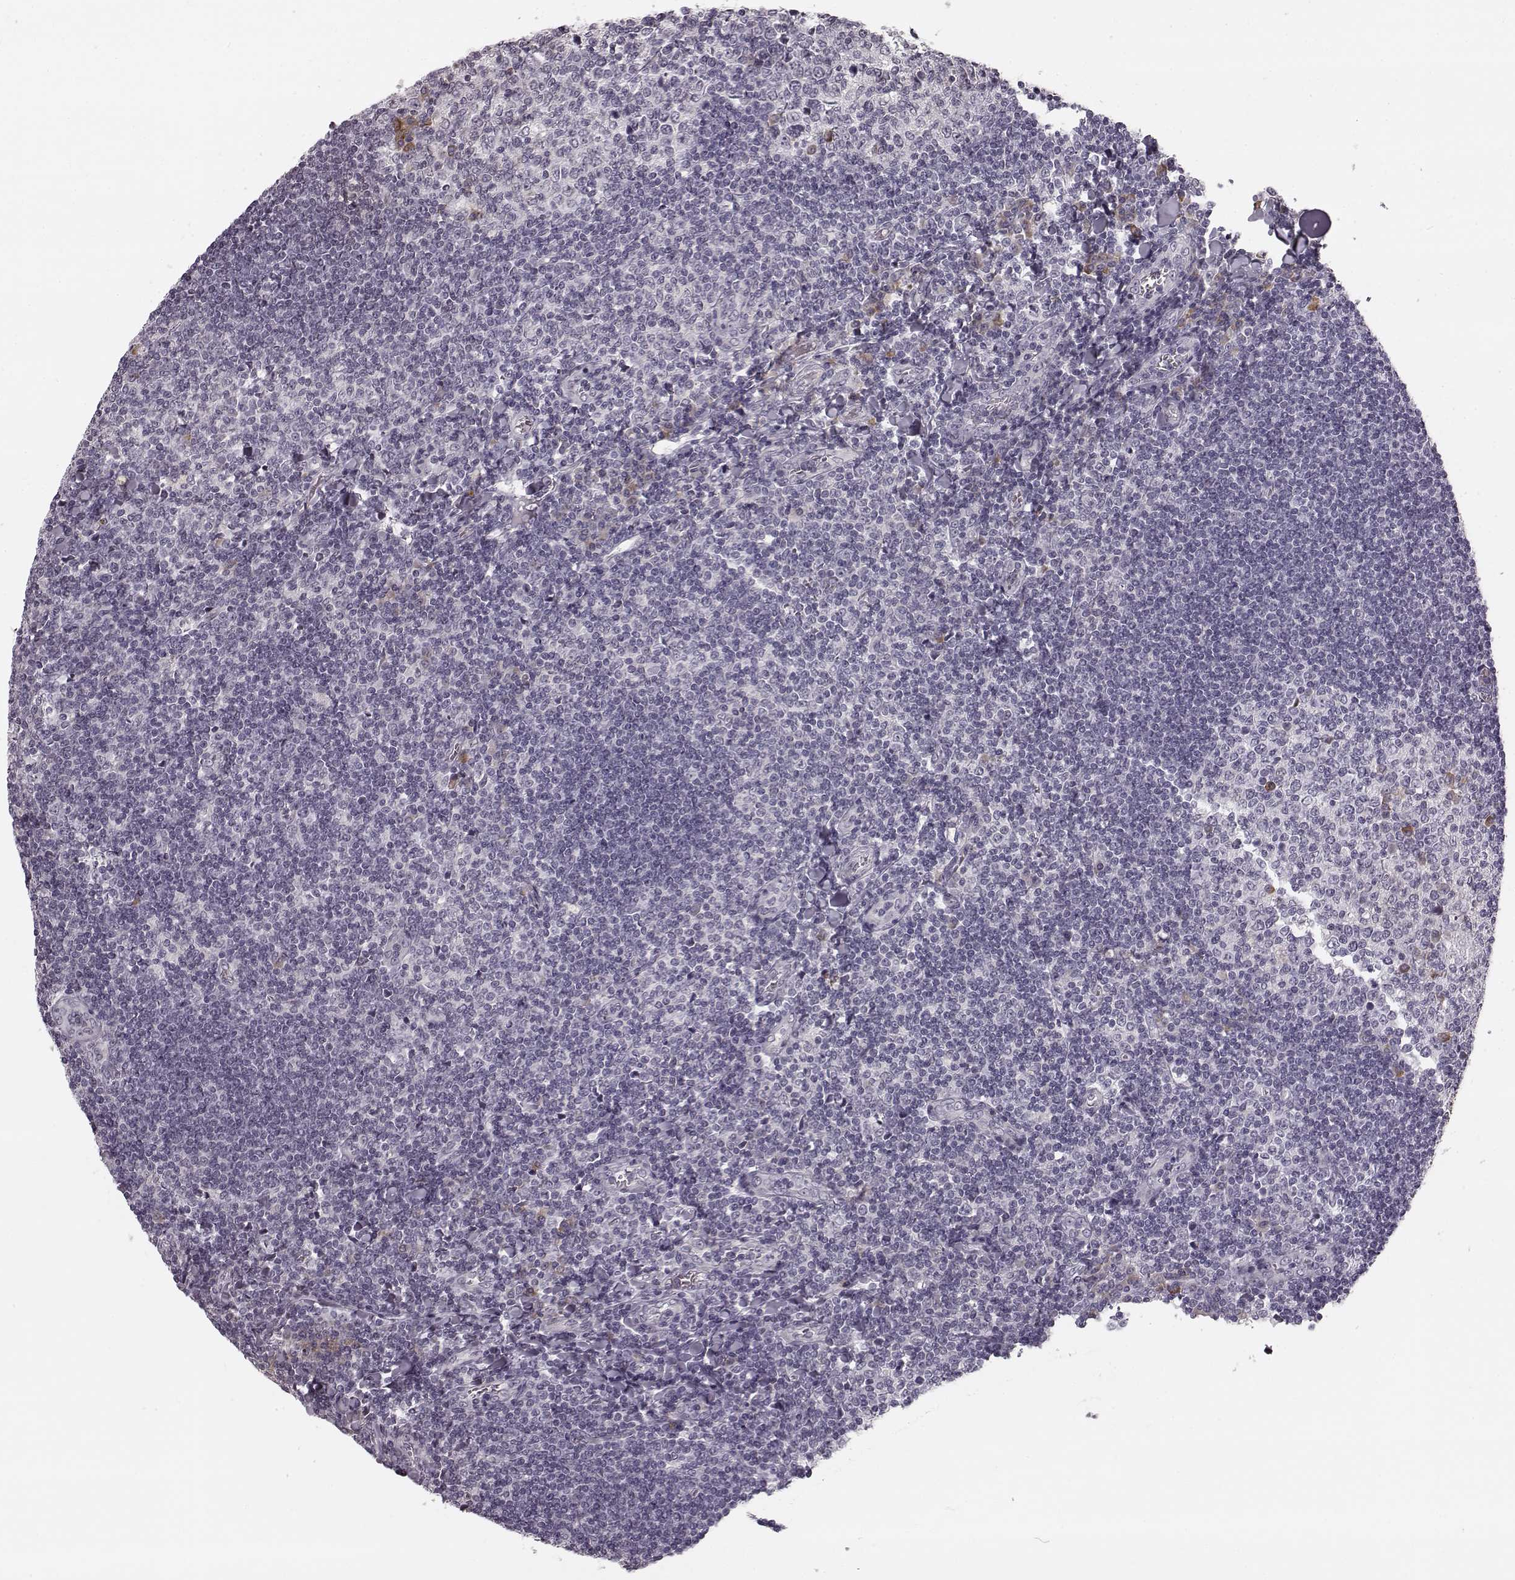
{"staining": {"intensity": "moderate", "quantity": "<25%", "location": "cytoplasmic/membranous"}, "tissue": "tonsil", "cell_type": "Germinal center cells", "image_type": "normal", "snomed": [{"axis": "morphology", "description": "Normal tissue, NOS"}, {"axis": "topography", "description": "Tonsil"}], "caption": "IHC (DAB (3,3'-diaminobenzidine)) staining of normal human tonsil displays moderate cytoplasmic/membranous protein positivity in approximately <25% of germinal center cells.", "gene": "FAM234B", "patient": {"sex": "female", "age": 12}}